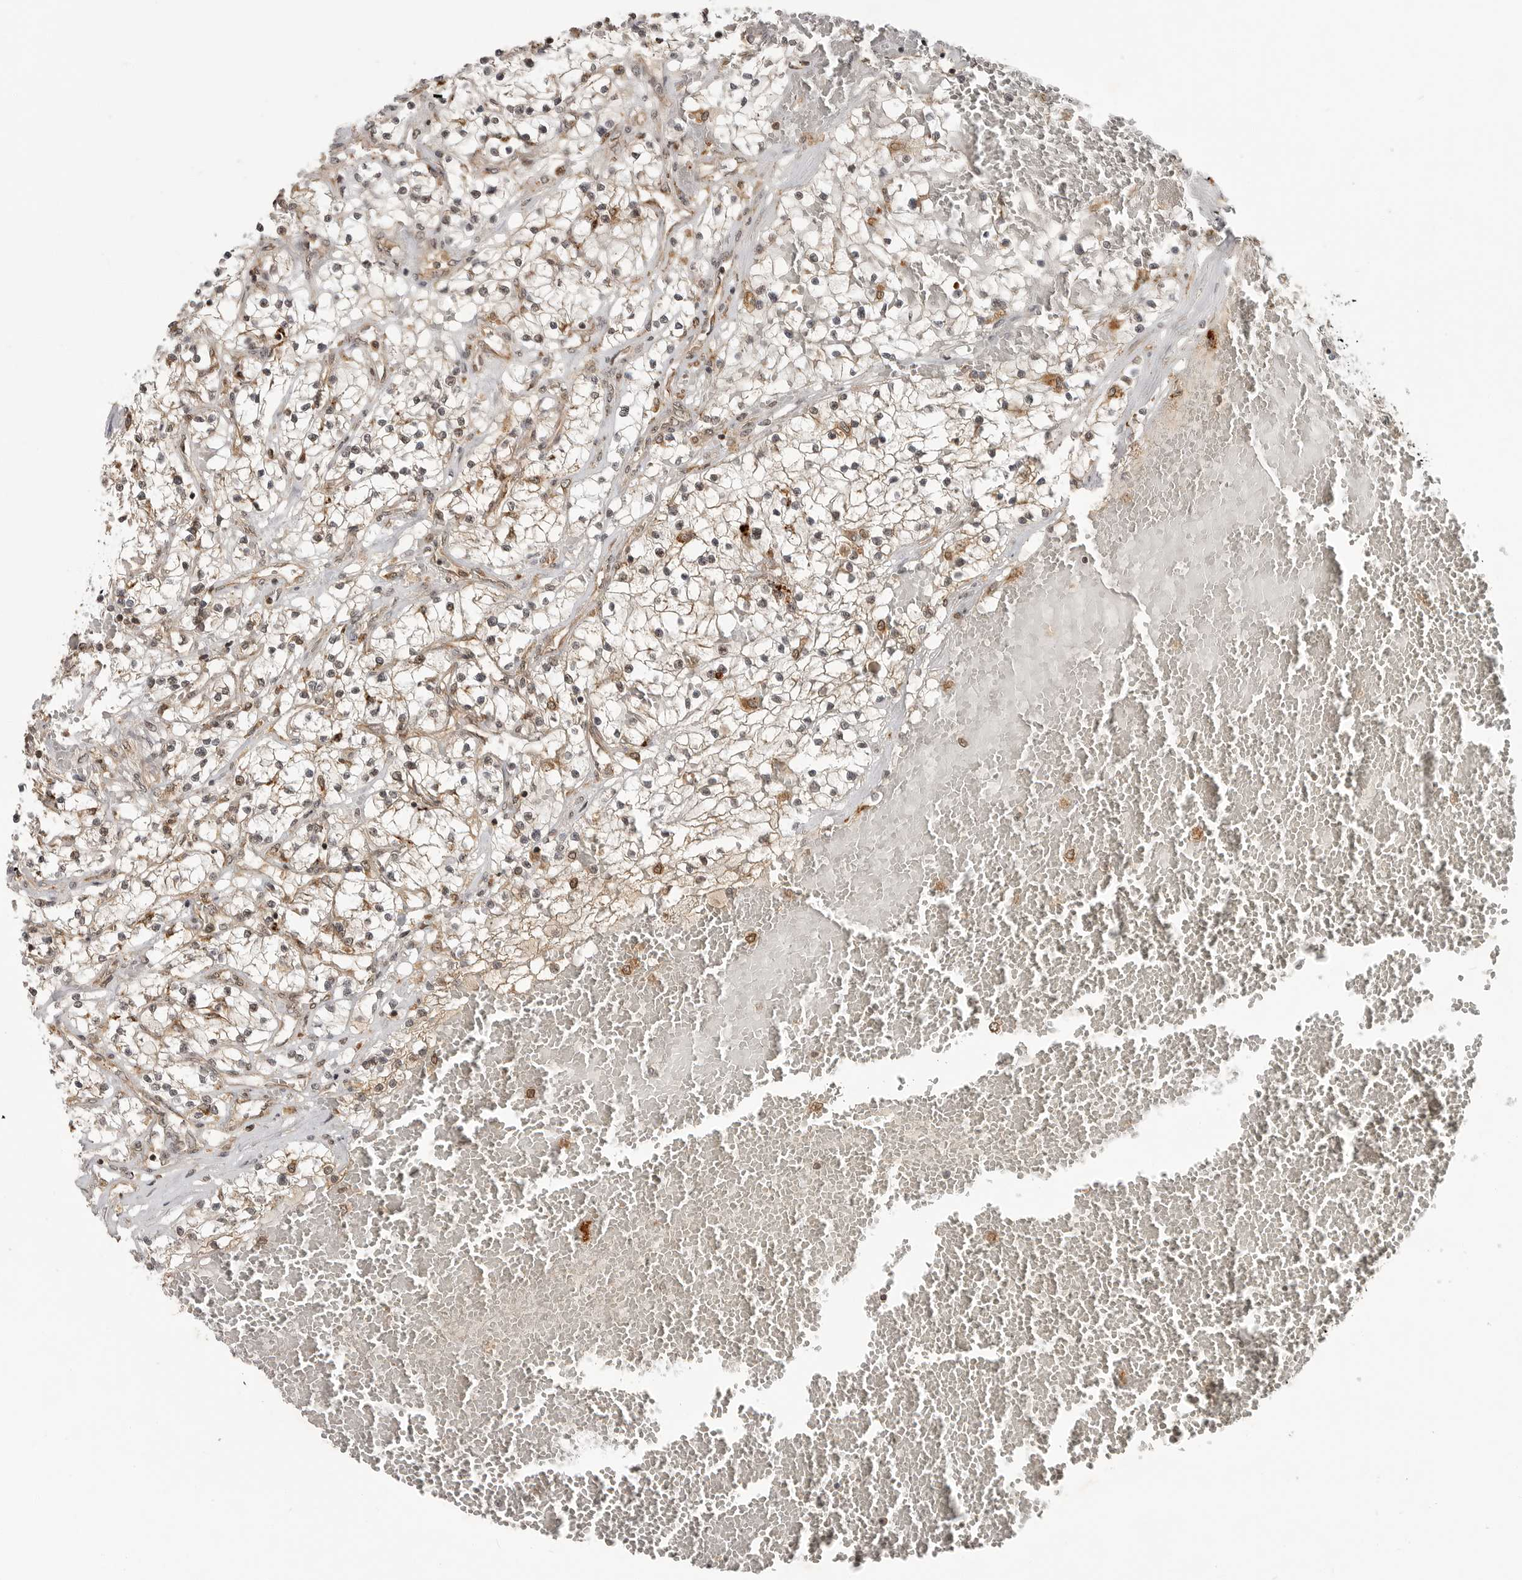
{"staining": {"intensity": "weak", "quantity": ">75%", "location": "cytoplasmic/membranous"}, "tissue": "renal cancer", "cell_type": "Tumor cells", "image_type": "cancer", "snomed": [{"axis": "morphology", "description": "Normal tissue, NOS"}, {"axis": "morphology", "description": "Adenocarcinoma, NOS"}, {"axis": "topography", "description": "Kidney"}], "caption": "Protein staining displays weak cytoplasmic/membranous positivity in about >75% of tumor cells in adenocarcinoma (renal).", "gene": "BMP2K", "patient": {"sex": "male", "age": 68}}